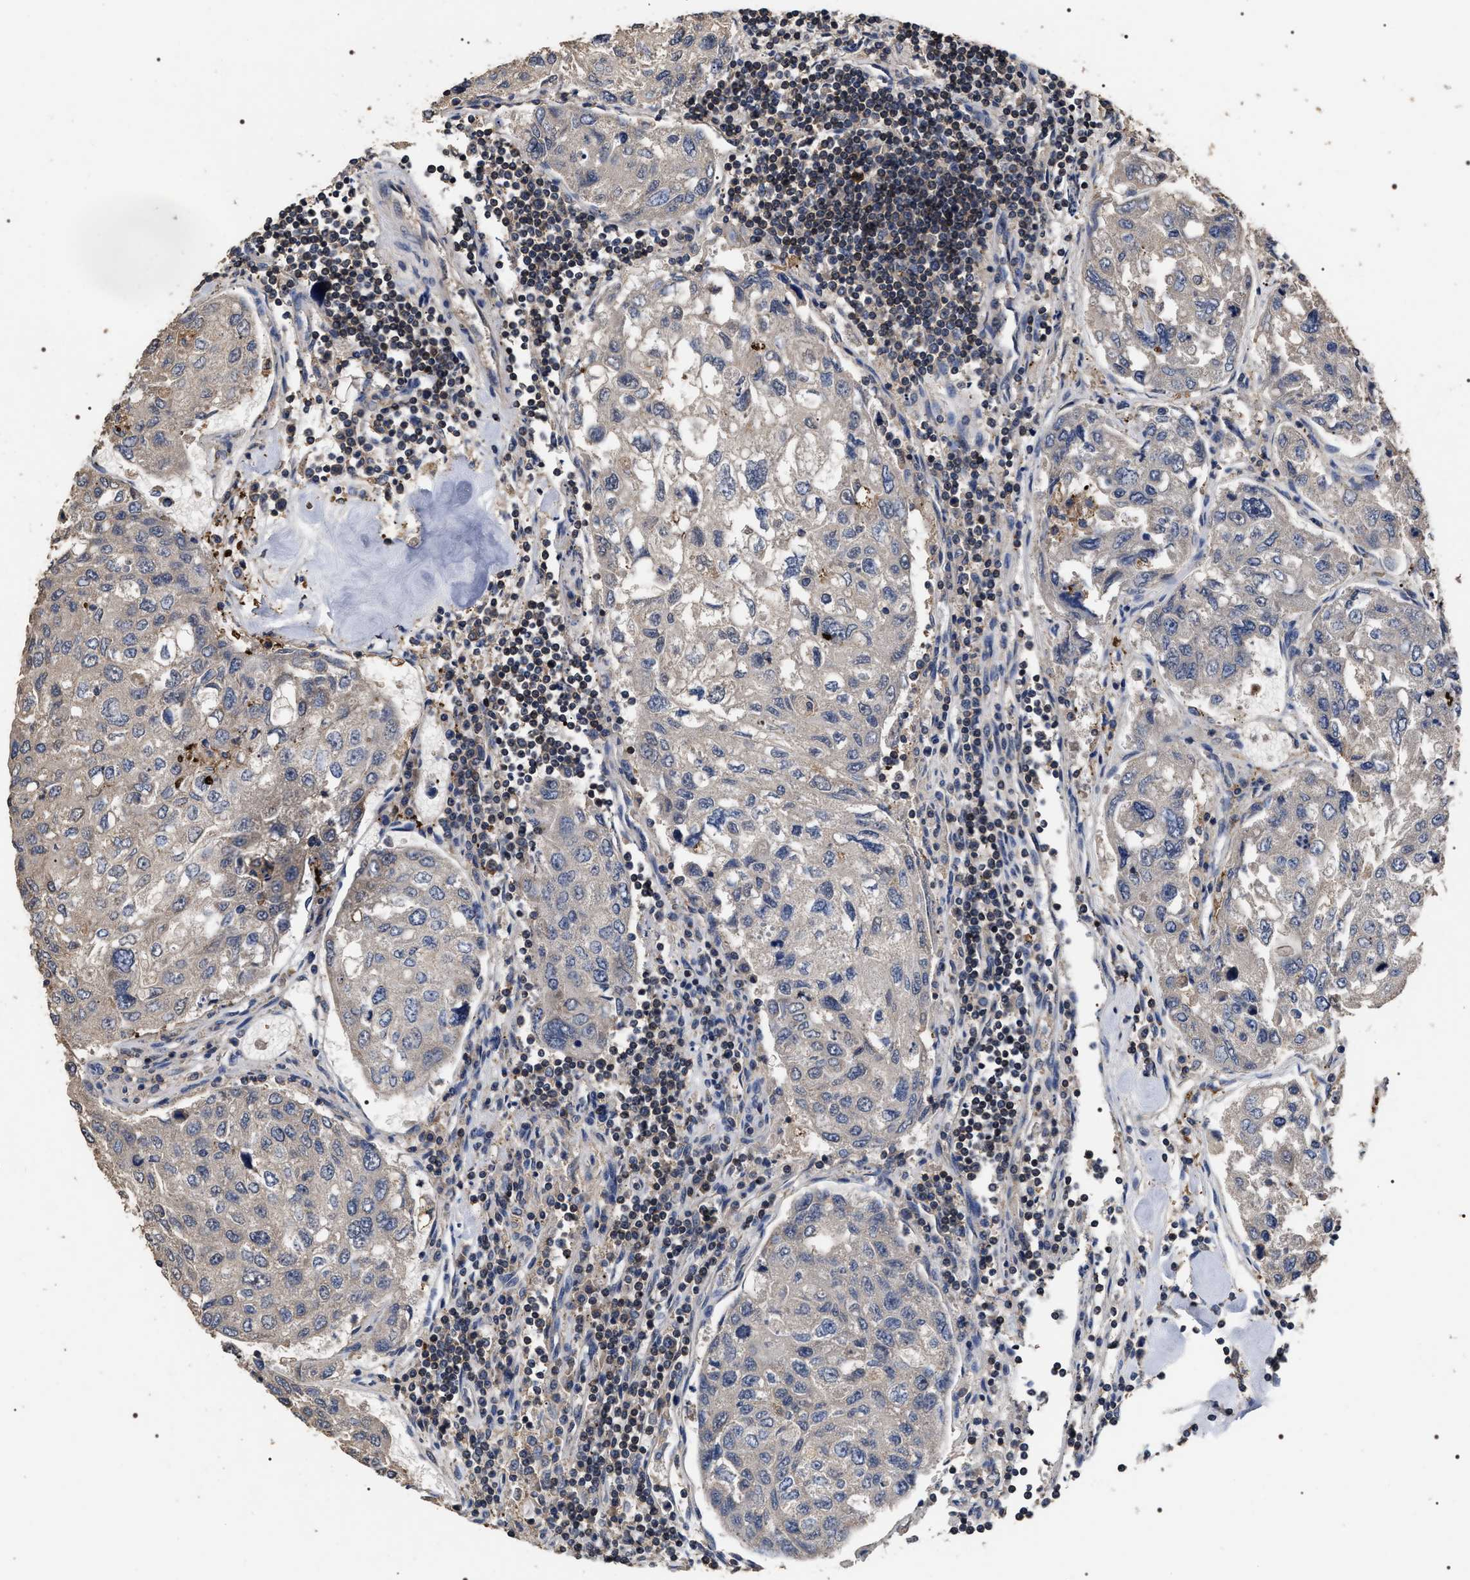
{"staining": {"intensity": "weak", "quantity": "<25%", "location": "cytoplasmic/membranous"}, "tissue": "urothelial cancer", "cell_type": "Tumor cells", "image_type": "cancer", "snomed": [{"axis": "morphology", "description": "Urothelial carcinoma, High grade"}, {"axis": "topography", "description": "Lymph node"}, {"axis": "topography", "description": "Urinary bladder"}], "caption": "Immunohistochemistry (IHC) micrograph of human high-grade urothelial carcinoma stained for a protein (brown), which displays no expression in tumor cells.", "gene": "UPF3A", "patient": {"sex": "male", "age": 51}}